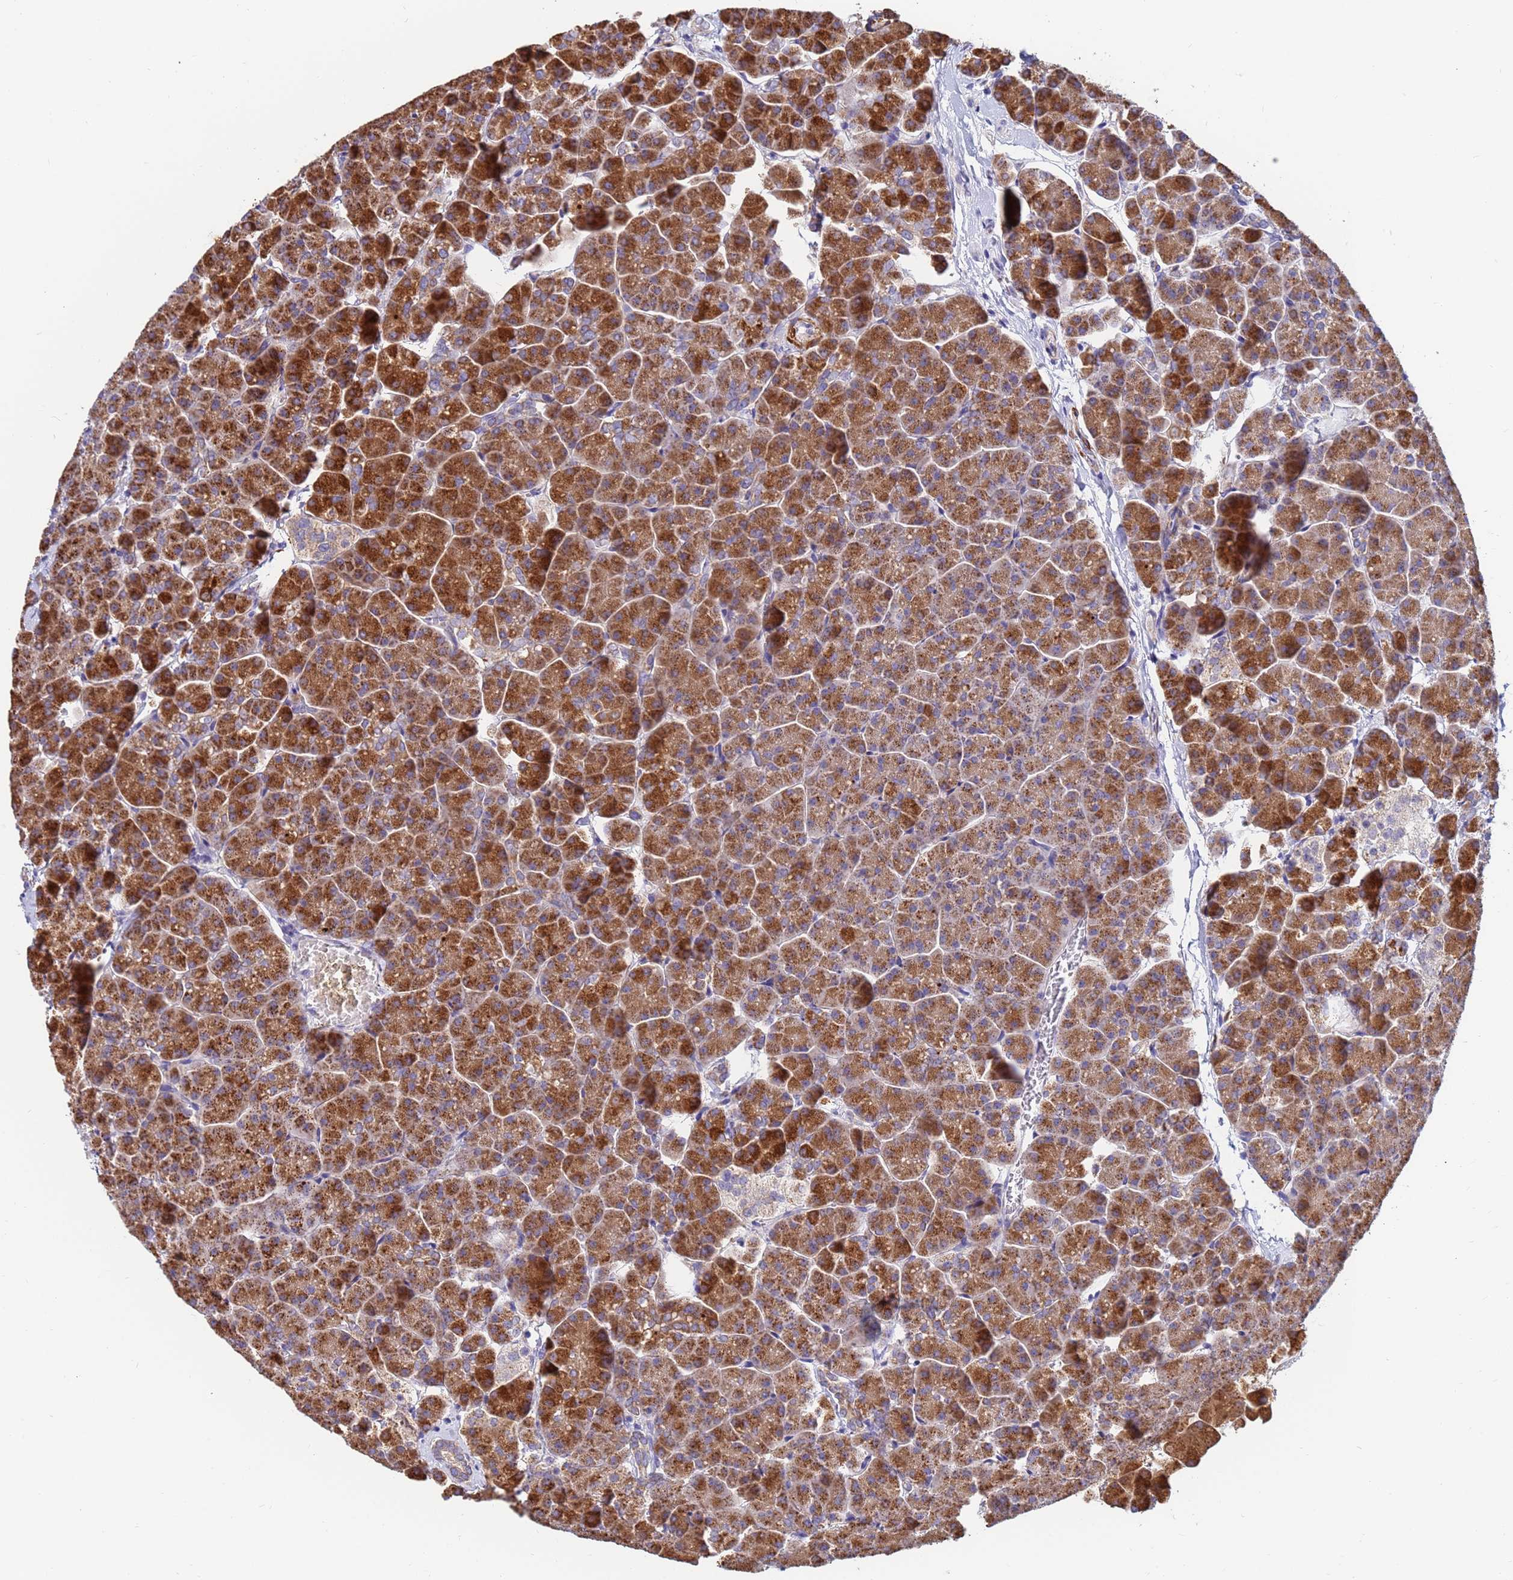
{"staining": {"intensity": "strong", "quantity": ">75%", "location": "cytoplasmic/membranous"}, "tissue": "pancreas", "cell_type": "Exocrine glandular cells", "image_type": "normal", "snomed": [{"axis": "morphology", "description": "Normal tissue, NOS"}, {"axis": "topography", "description": "Pancreas"}, {"axis": "topography", "description": "Peripheral nerve tissue"}], "caption": "Immunohistochemistry micrograph of normal pancreas stained for a protein (brown), which displays high levels of strong cytoplasmic/membranous expression in approximately >75% of exocrine glandular cells.", "gene": "SDR39U1", "patient": {"sex": "male", "age": 54}}